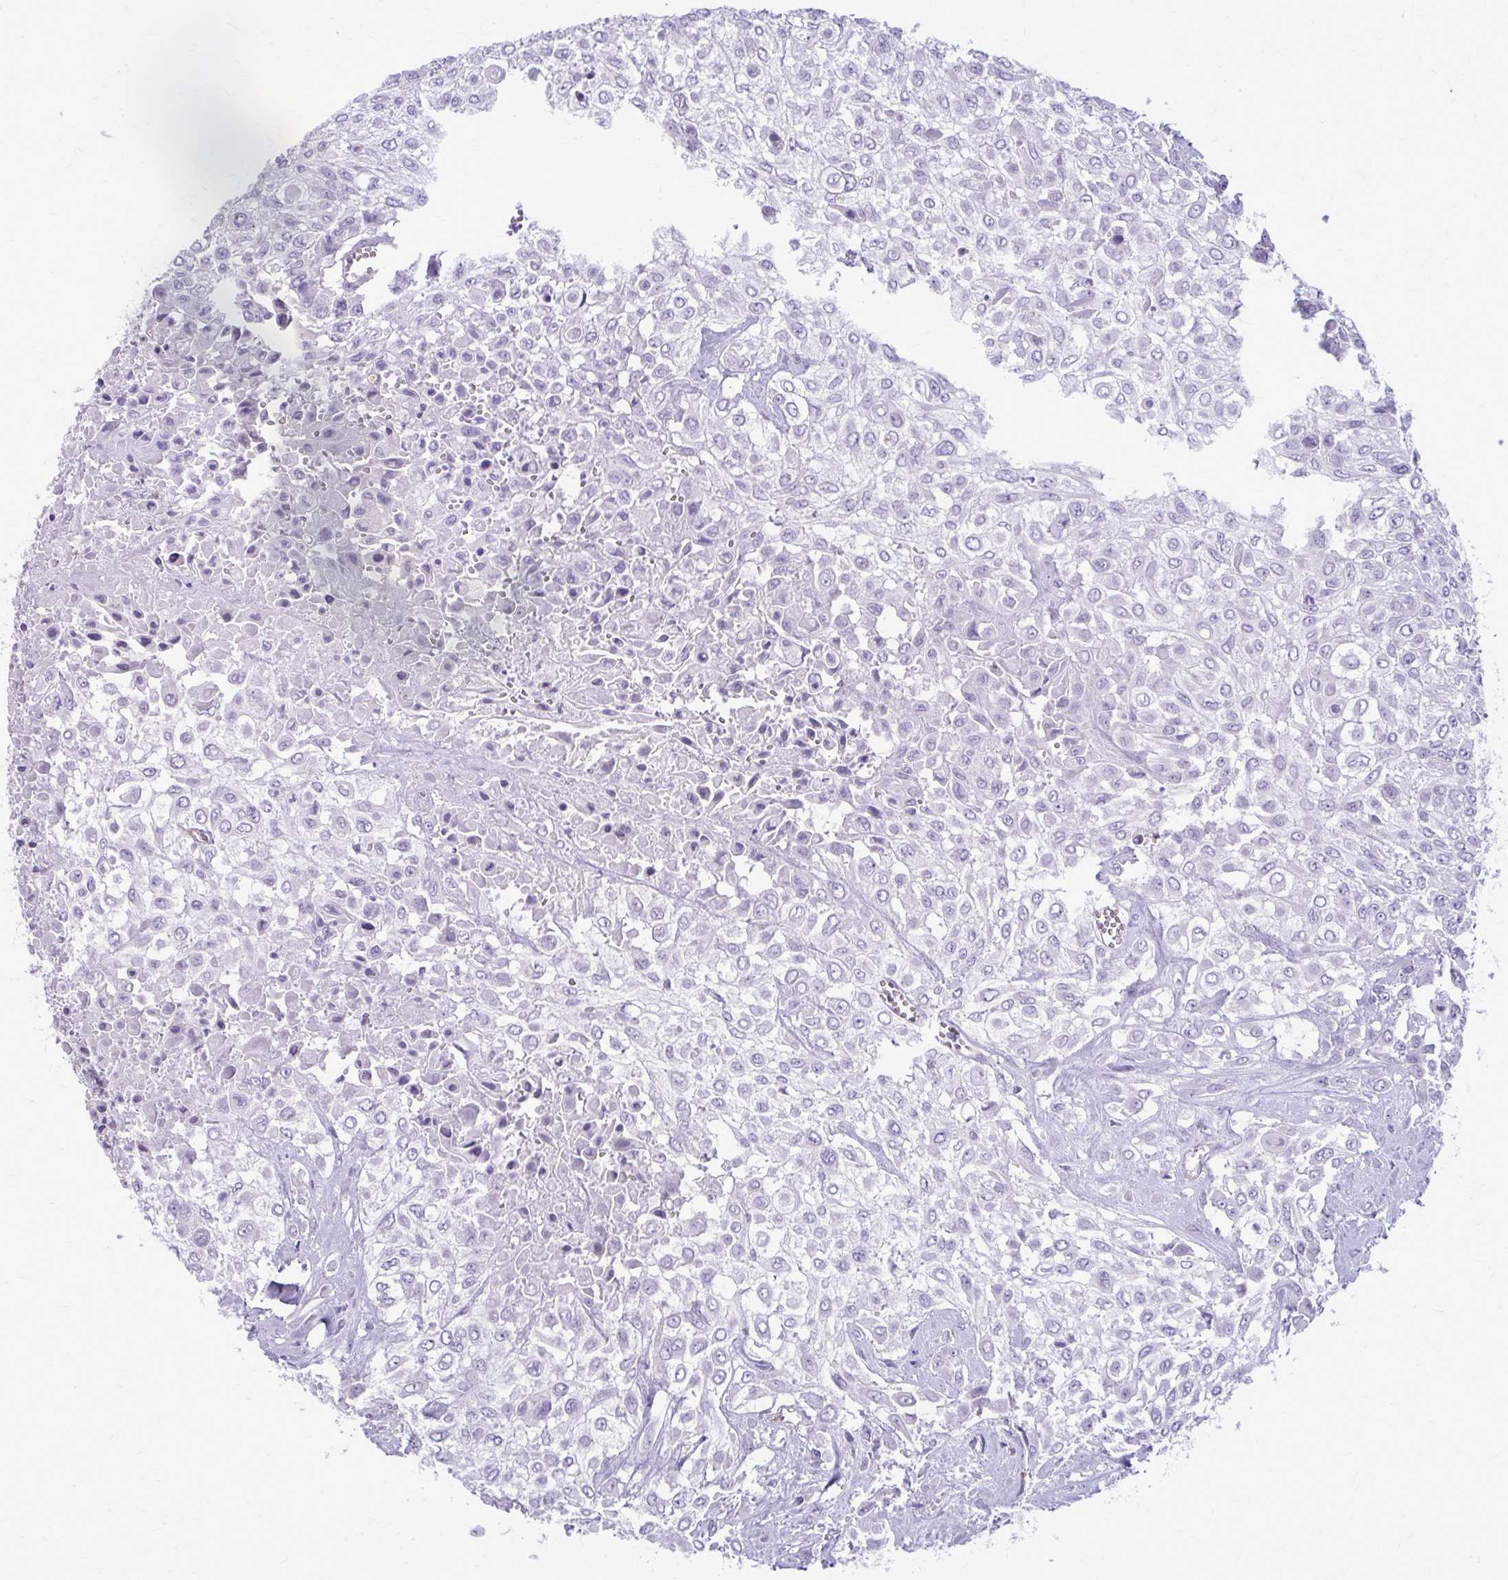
{"staining": {"intensity": "negative", "quantity": "none", "location": "none"}, "tissue": "urothelial cancer", "cell_type": "Tumor cells", "image_type": "cancer", "snomed": [{"axis": "morphology", "description": "Urothelial carcinoma, High grade"}, {"axis": "topography", "description": "Urinary bladder"}], "caption": "This is an immunohistochemistry photomicrograph of urothelial carcinoma (high-grade). There is no positivity in tumor cells.", "gene": "CASQ2", "patient": {"sex": "male", "age": 57}}